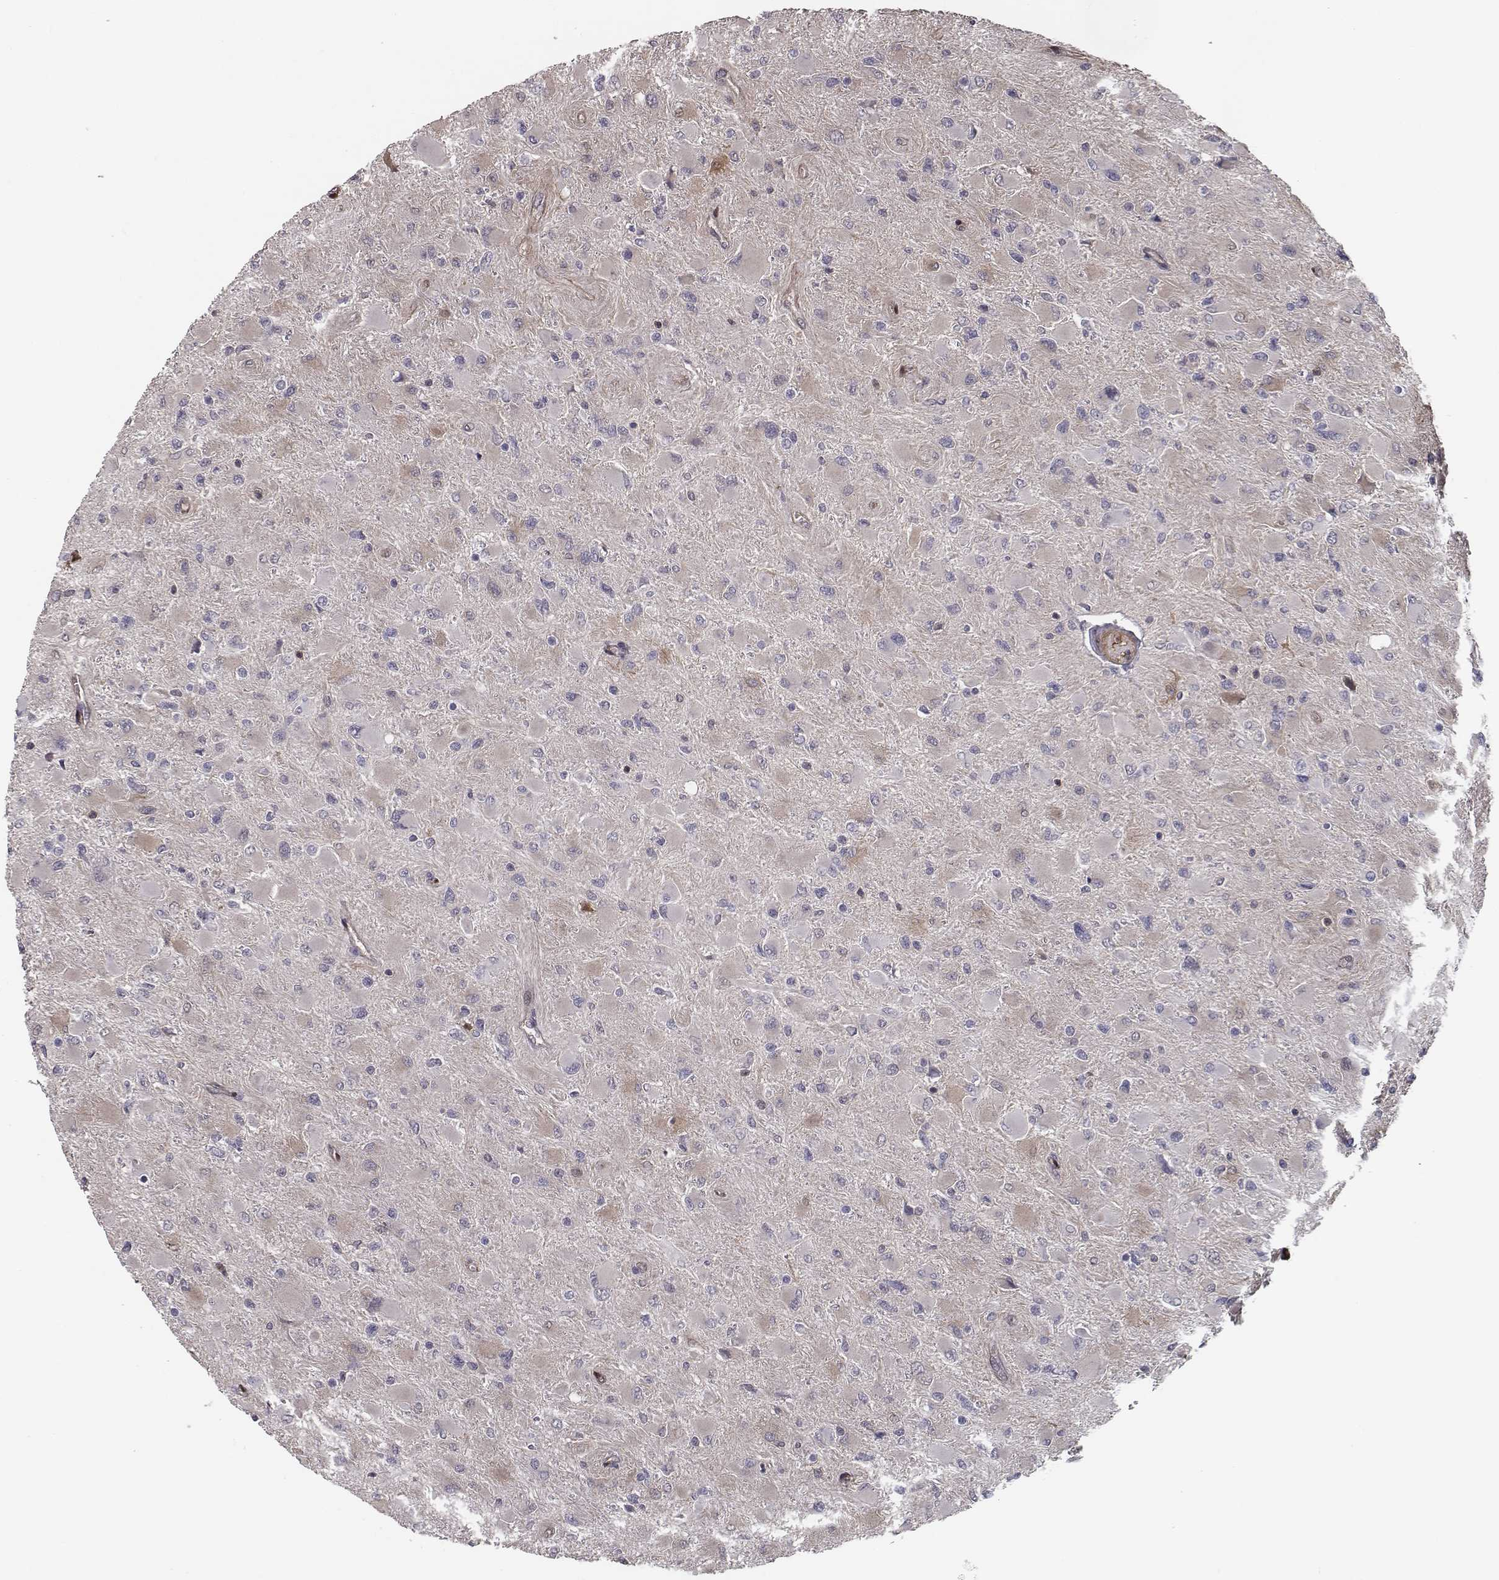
{"staining": {"intensity": "weak", "quantity": "<25%", "location": "cytoplasmic/membranous"}, "tissue": "glioma", "cell_type": "Tumor cells", "image_type": "cancer", "snomed": [{"axis": "morphology", "description": "Glioma, malignant, High grade"}, {"axis": "topography", "description": "Cerebral cortex"}], "caption": "IHC image of human glioma stained for a protein (brown), which exhibits no expression in tumor cells.", "gene": "ISYNA1", "patient": {"sex": "female", "age": 36}}